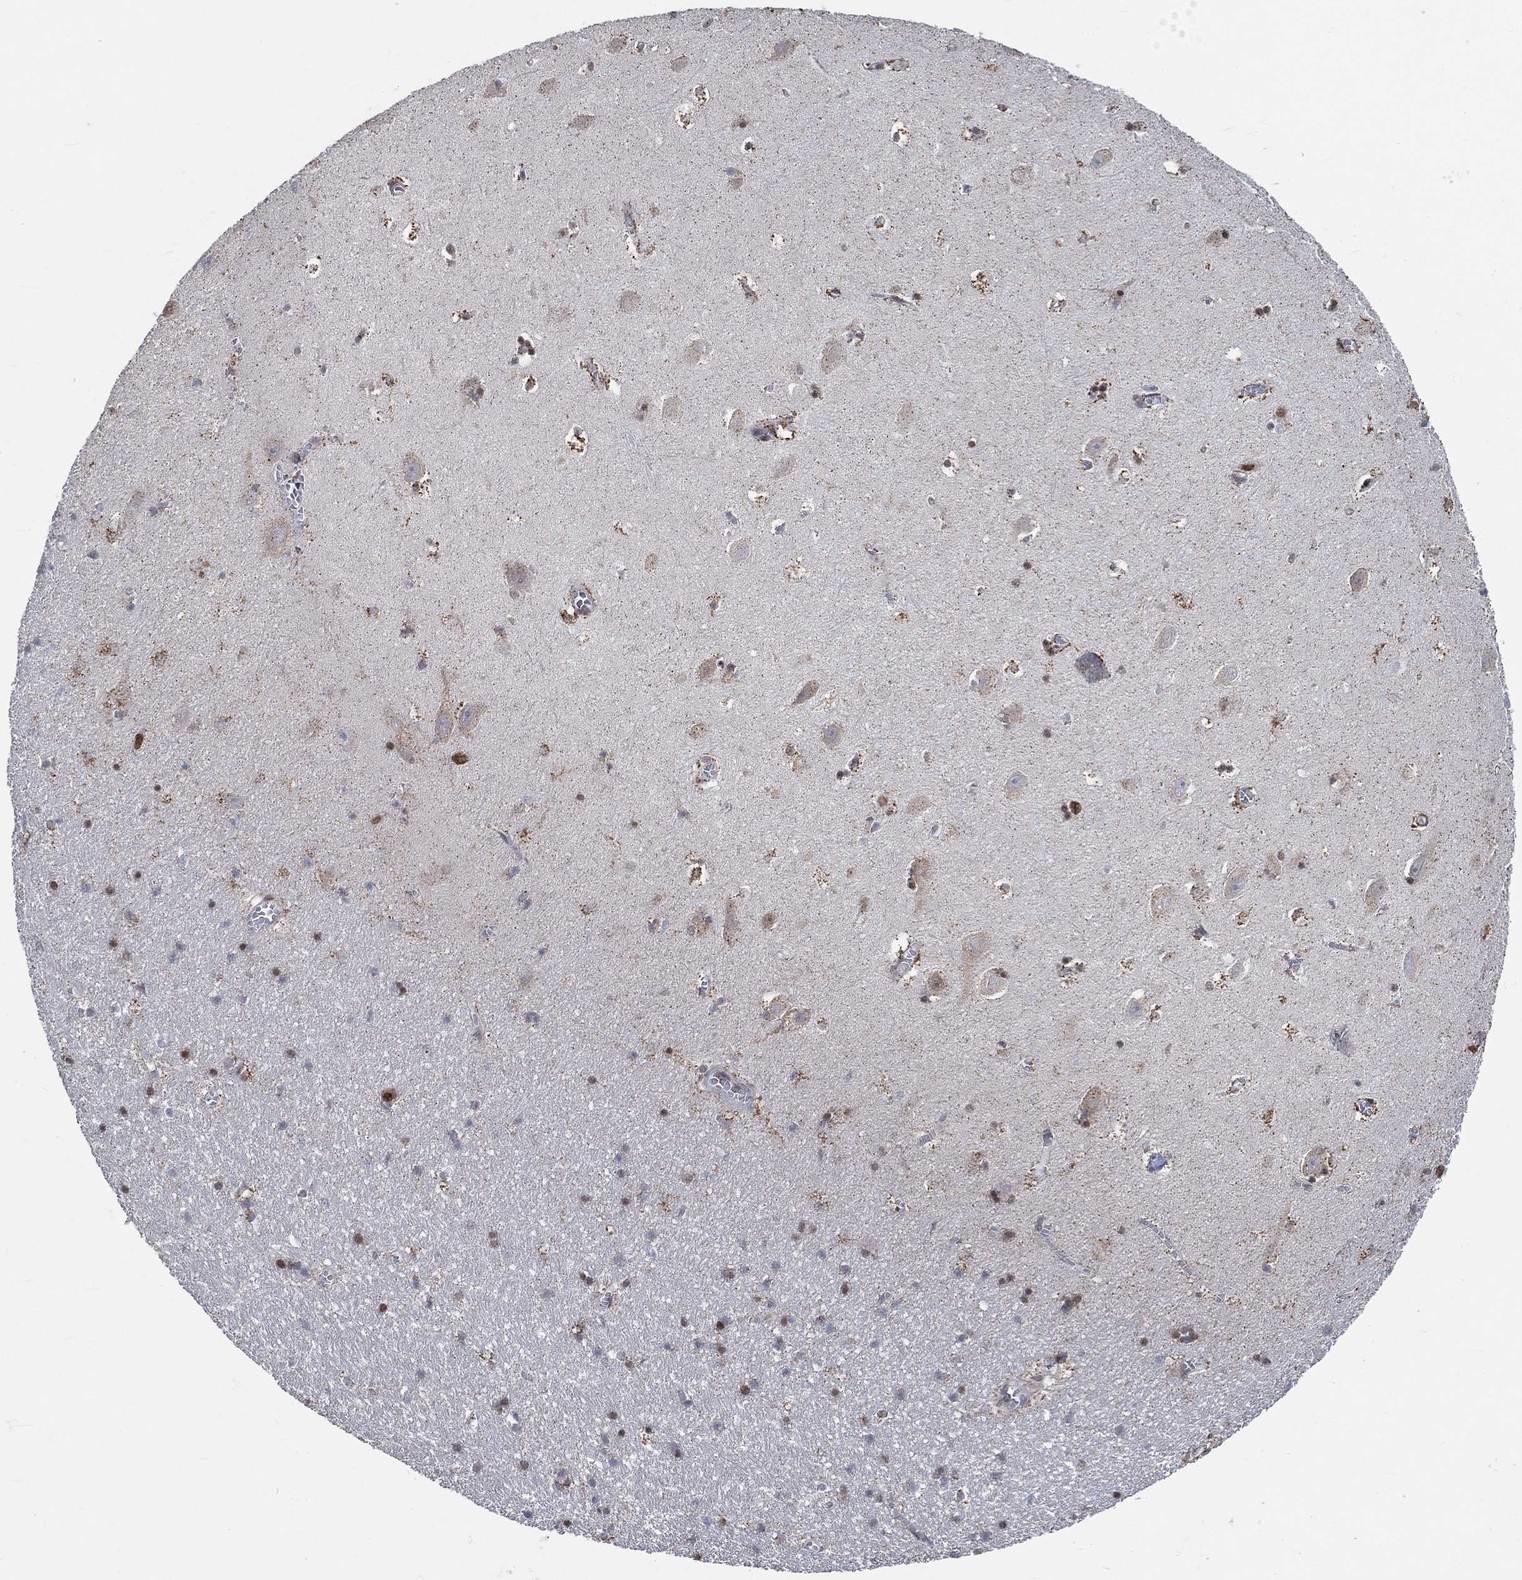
{"staining": {"intensity": "moderate", "quantity": "<25%", "location": "nuclear"}, "tissue": "hippocampus", "cell_type": "Glial cells", "image_type": "normal", "snomed": [{"axis": "morphology", "description": "Normal tissue, NOS"}, {"axis": "topography", "description": "Hippocampus"}], "caption": "Glial cells demonstrate moderate nuclear positivity in approximately <25% of cells in unremarkable hippocampus. (Stains: DAB in brown, nuclei in blue, Microscopy: brightfield microscopy at high magnification).", "gene": "YLPM1", "patient": {"sex": "female", "age": 64}}